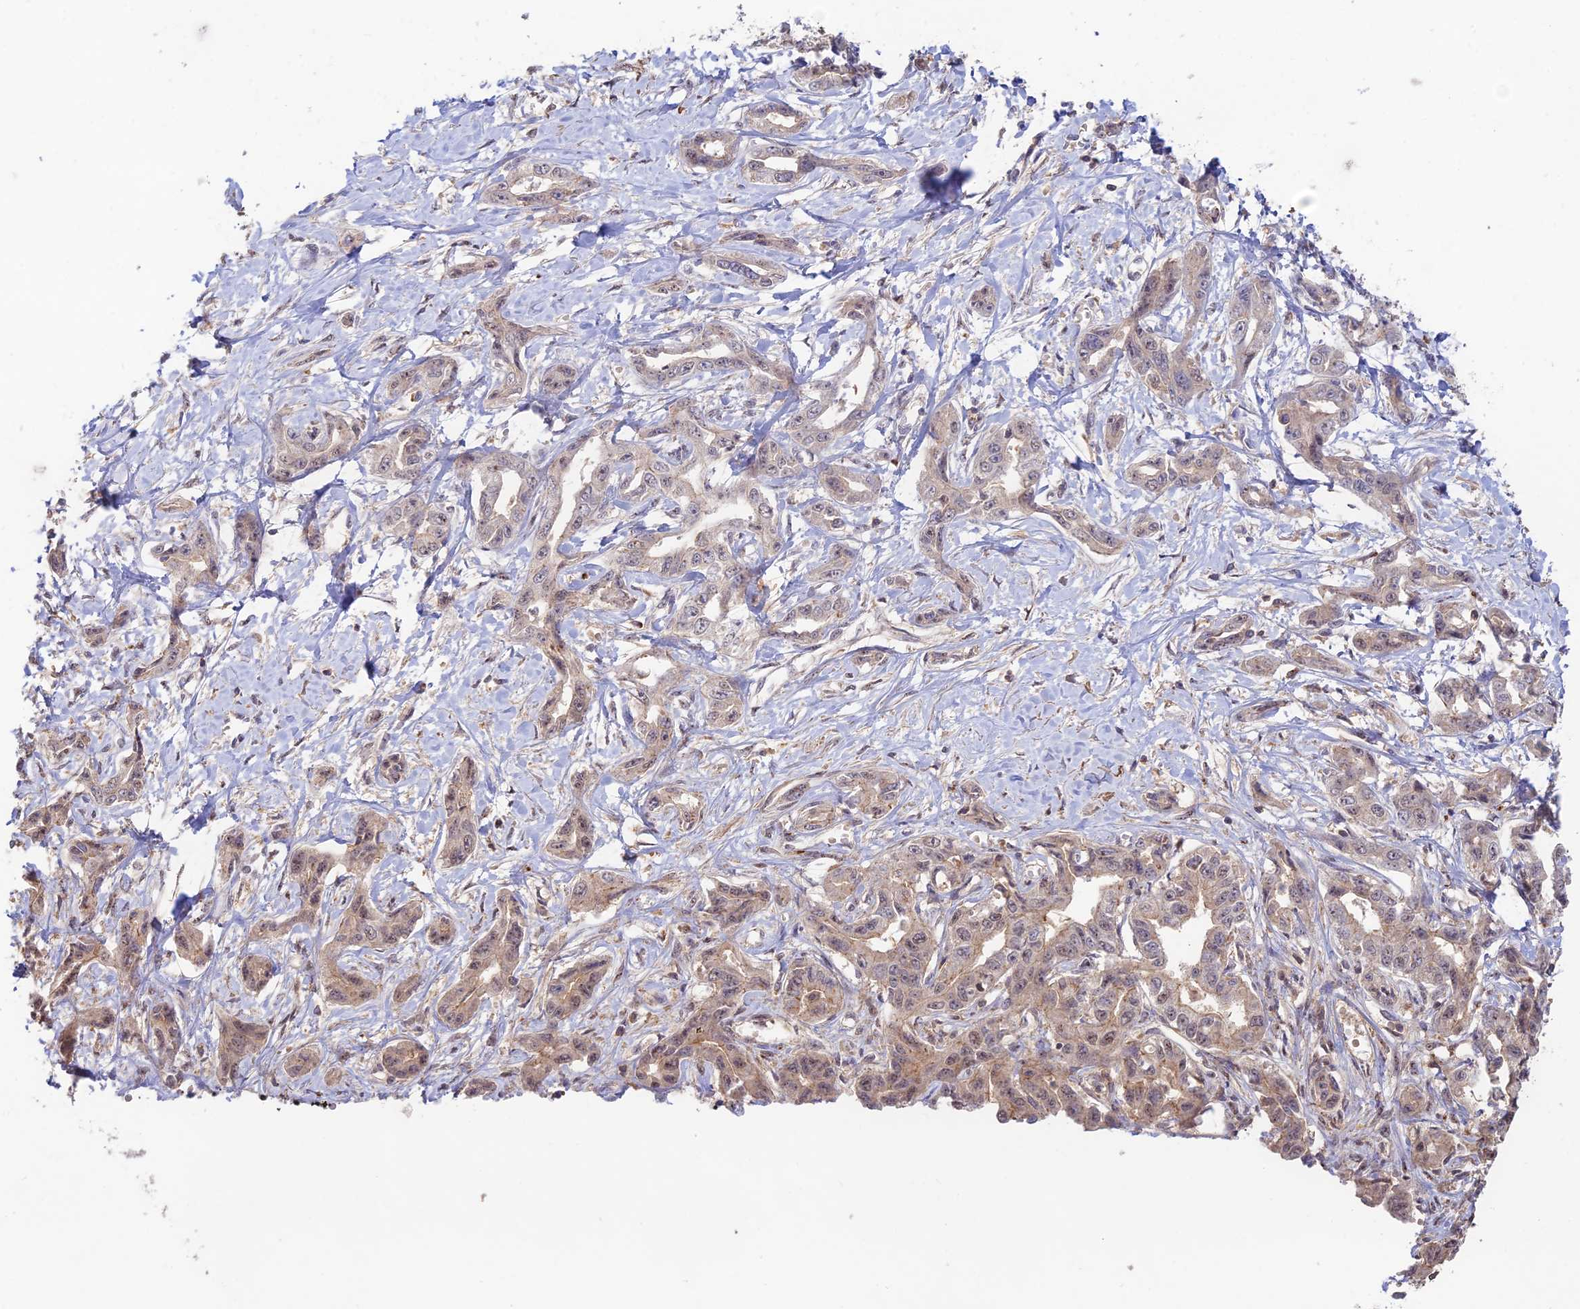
{"staining": {"intensity": "weak", "quantity": ">75%", "location": "cytoplasmic/membranous"}, "tissue": "liver cancer", "cell_type": "Tumor cells", "image_type": "cancer", "snomed": [{"axis": "morphology", "description": "Cholangiocarcinoma"}, {"axis": "topography", "description": "Liver"}], "caption": "DAB immunohistochemical staining of human liver cholangiocarcinoma shows weak cytoplasmic/membranous protein positivity in about >75% of tumor cells.", "gene": "CLCF1", "patient": {"sex": "male", "age": 59}}